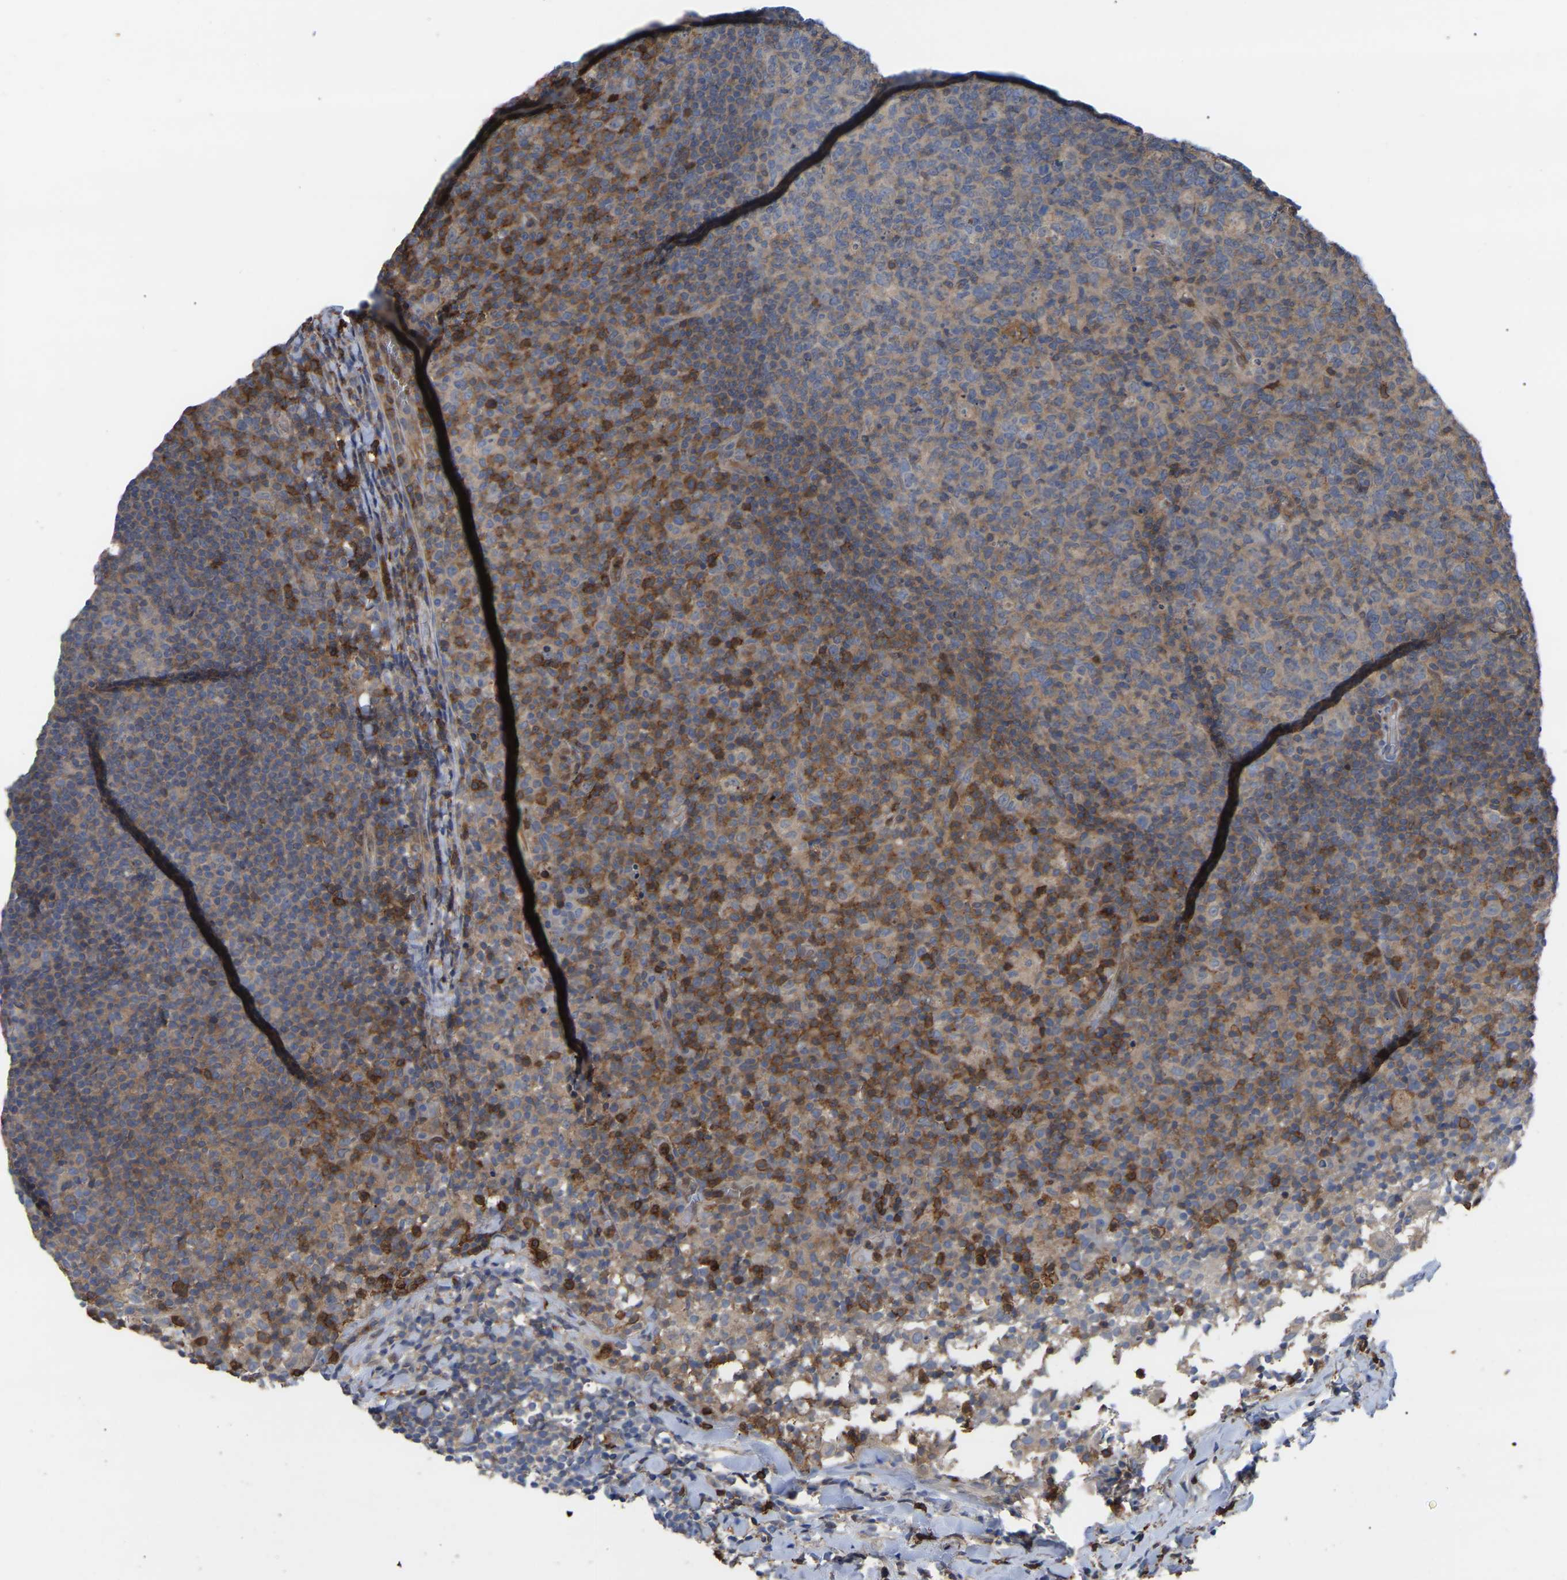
{"staining": {"intensity": "weak", "quantity": ">75%", "location": "cytoplasmic/membranous"}, "tissue": "lymph node", "cell_type": "Germinal center cells", "image_type": "normal", "snomed": [{"axis": "morphology", "description": "Normal tissue, NOS"}, {"axis": "morphology", "description": "Inflammation, NOS"}, {"axis": "topography", "description": "Lymph node"}], "caption": "A micrograph of human lymph node stained for a protein exhibits weak cytoplasmic/membranous brown staining in germinal center cells. (brown staining indicates protein expression, while blue staining denotes nuclei).", "gene": "CIT", "patient": {"sex": "male", "age": 55}}